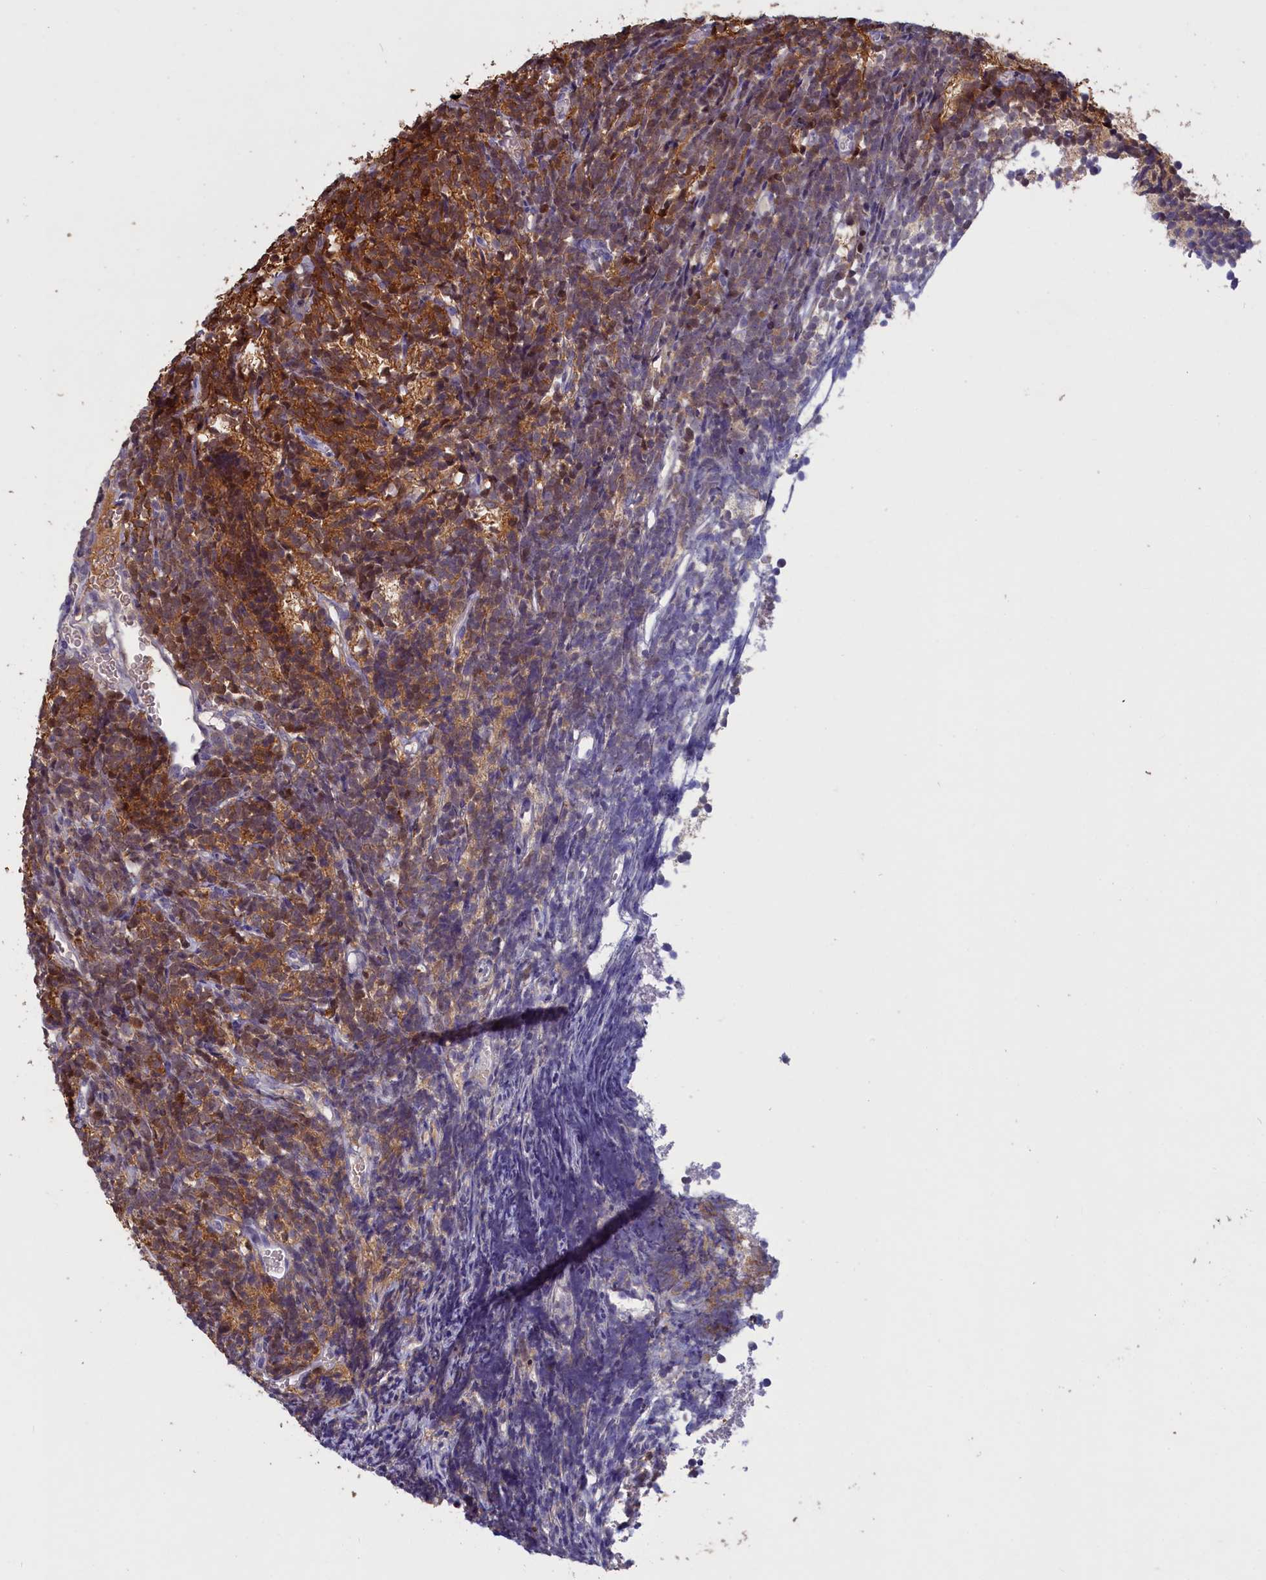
{"staining": {"intensity": "strong", "quantity": "25%-75%", "location": "cytoplasmic/membranous,nuclear"}, "tissue": "glioma", "cell_type": "Tumor cells", "image_type": "cancer", "snomed": [{"axis": "morphology", "description": "Glioma, malignant, Low grade"}, {"axis": "topography", "description": "Brain"}], "caption": "A brown stain shows strong cytoplasmic/membranous and nuclear staining of a protein in human malignant glioma (low-grade) tumor cells. The staining was performed using DAB, with brown indicating positive protein expression. Nuclei are stained blue with hematoxylin.", "gene": "UCHL3", "patient": {"sex": "female", "age": 1}}